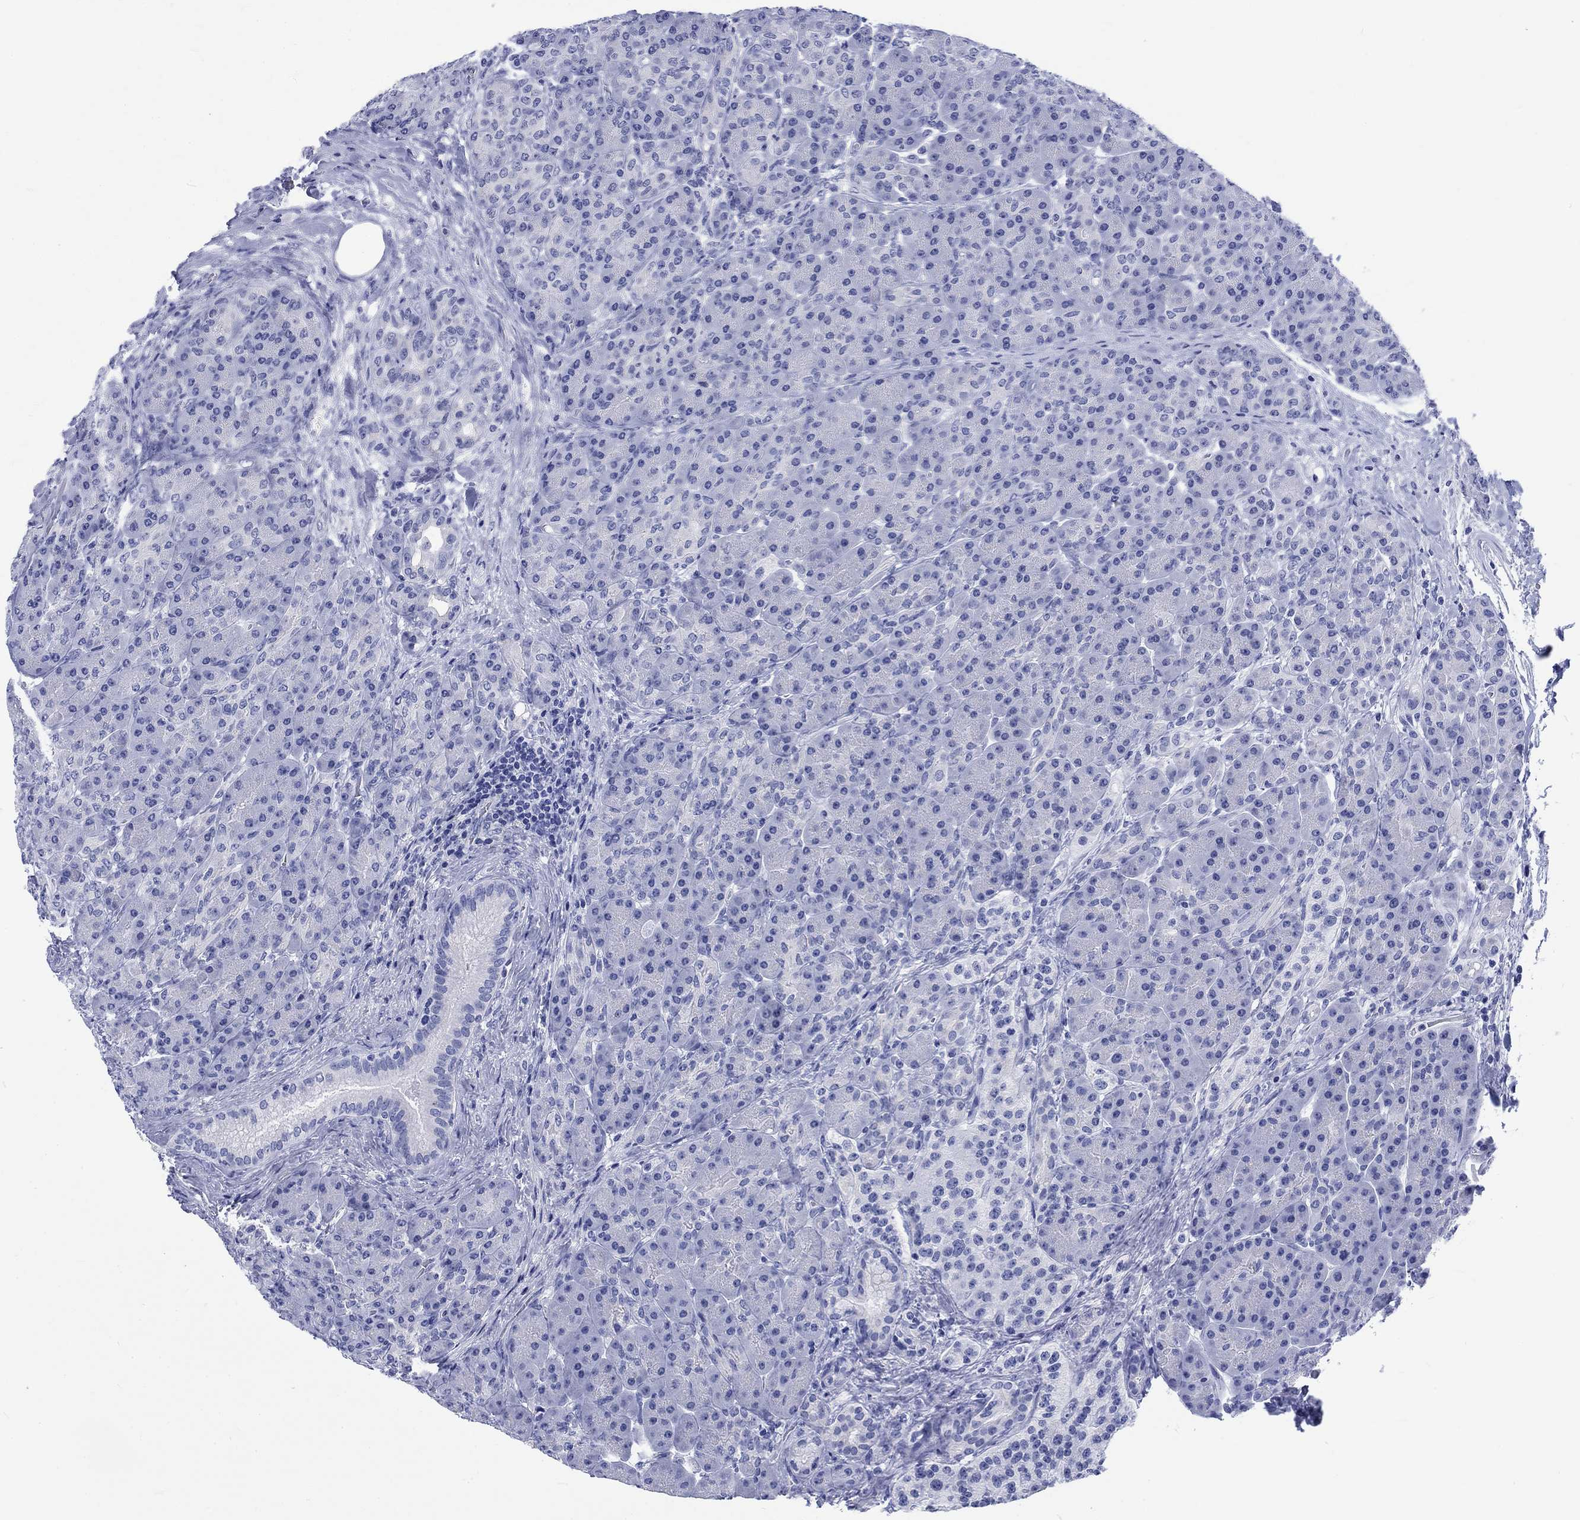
{"staining": {"intensity": "negative", "quantity": "none", "location": "none"}, "tissue": "pancreas", "cell_type": "Exocrine glandular cells", "image_type": "normal", "snomed": [{"axis": "morphology", "description": "Normal tissue, NOS"}, {"axis": "topography", "description": "Pancreas"}], "caption": "Exocrine glandular cells show no significant staining in benign pancreas. (DAB IHC with hematoxylin counter stain).", "gene": "KRT76", "patient": {"sex": "male", "age": 70}}